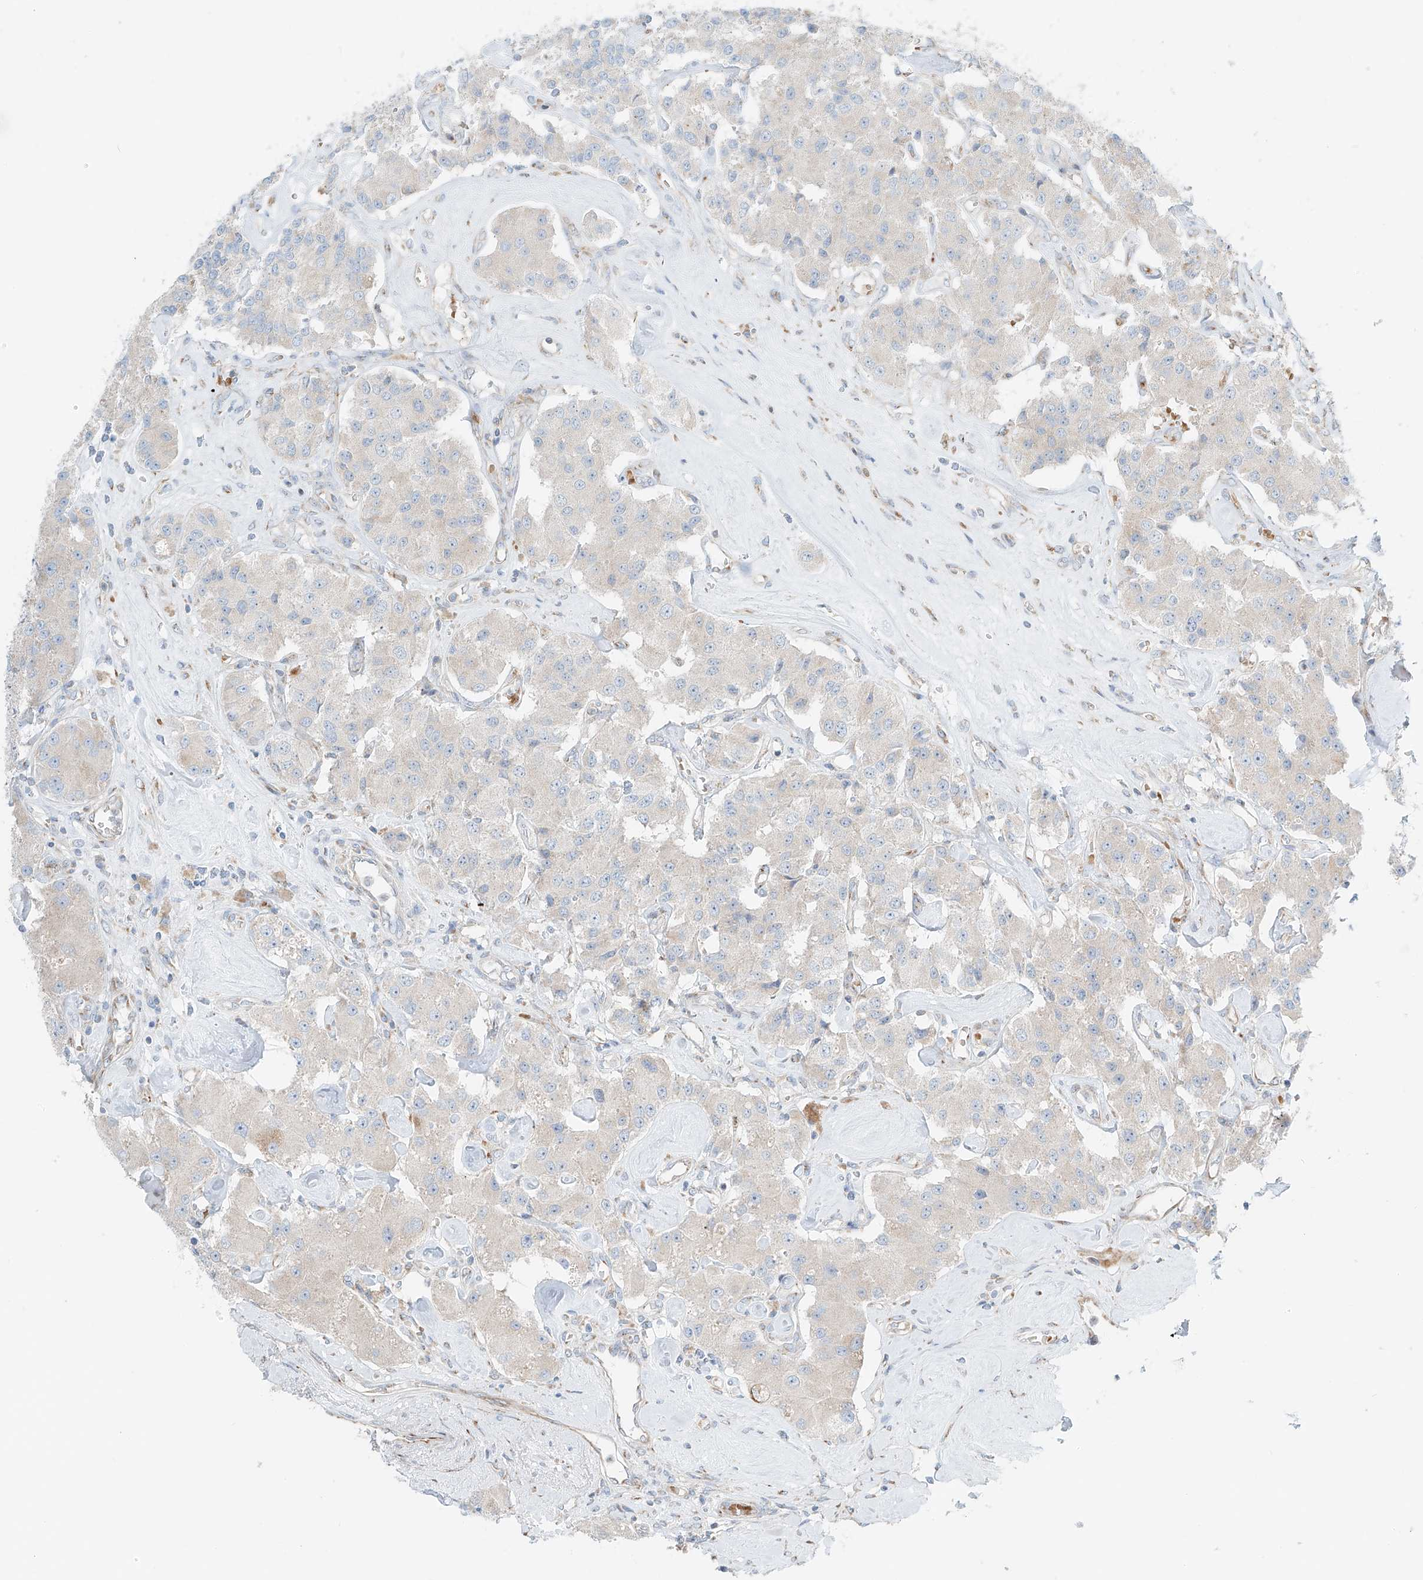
{"staining": {"intensity": "negative", "quantity": "none", "location": "none"}, "tissue": "carcinoid", "cell_type": "Tumor cells", "image_type": "cancer", "snomed": [{"axis": "morphology", "description": "Carcinoid, malignant, NOS"}, {"axis": "topography", "description": "Pancreas"}], "caption": "Human carcinoid stained for a protein using immunohistochemistry (IHC) displays no expression in tumor cells.", "gene": "EIPR1", "patient": {"sex": "male", "age": 41}}